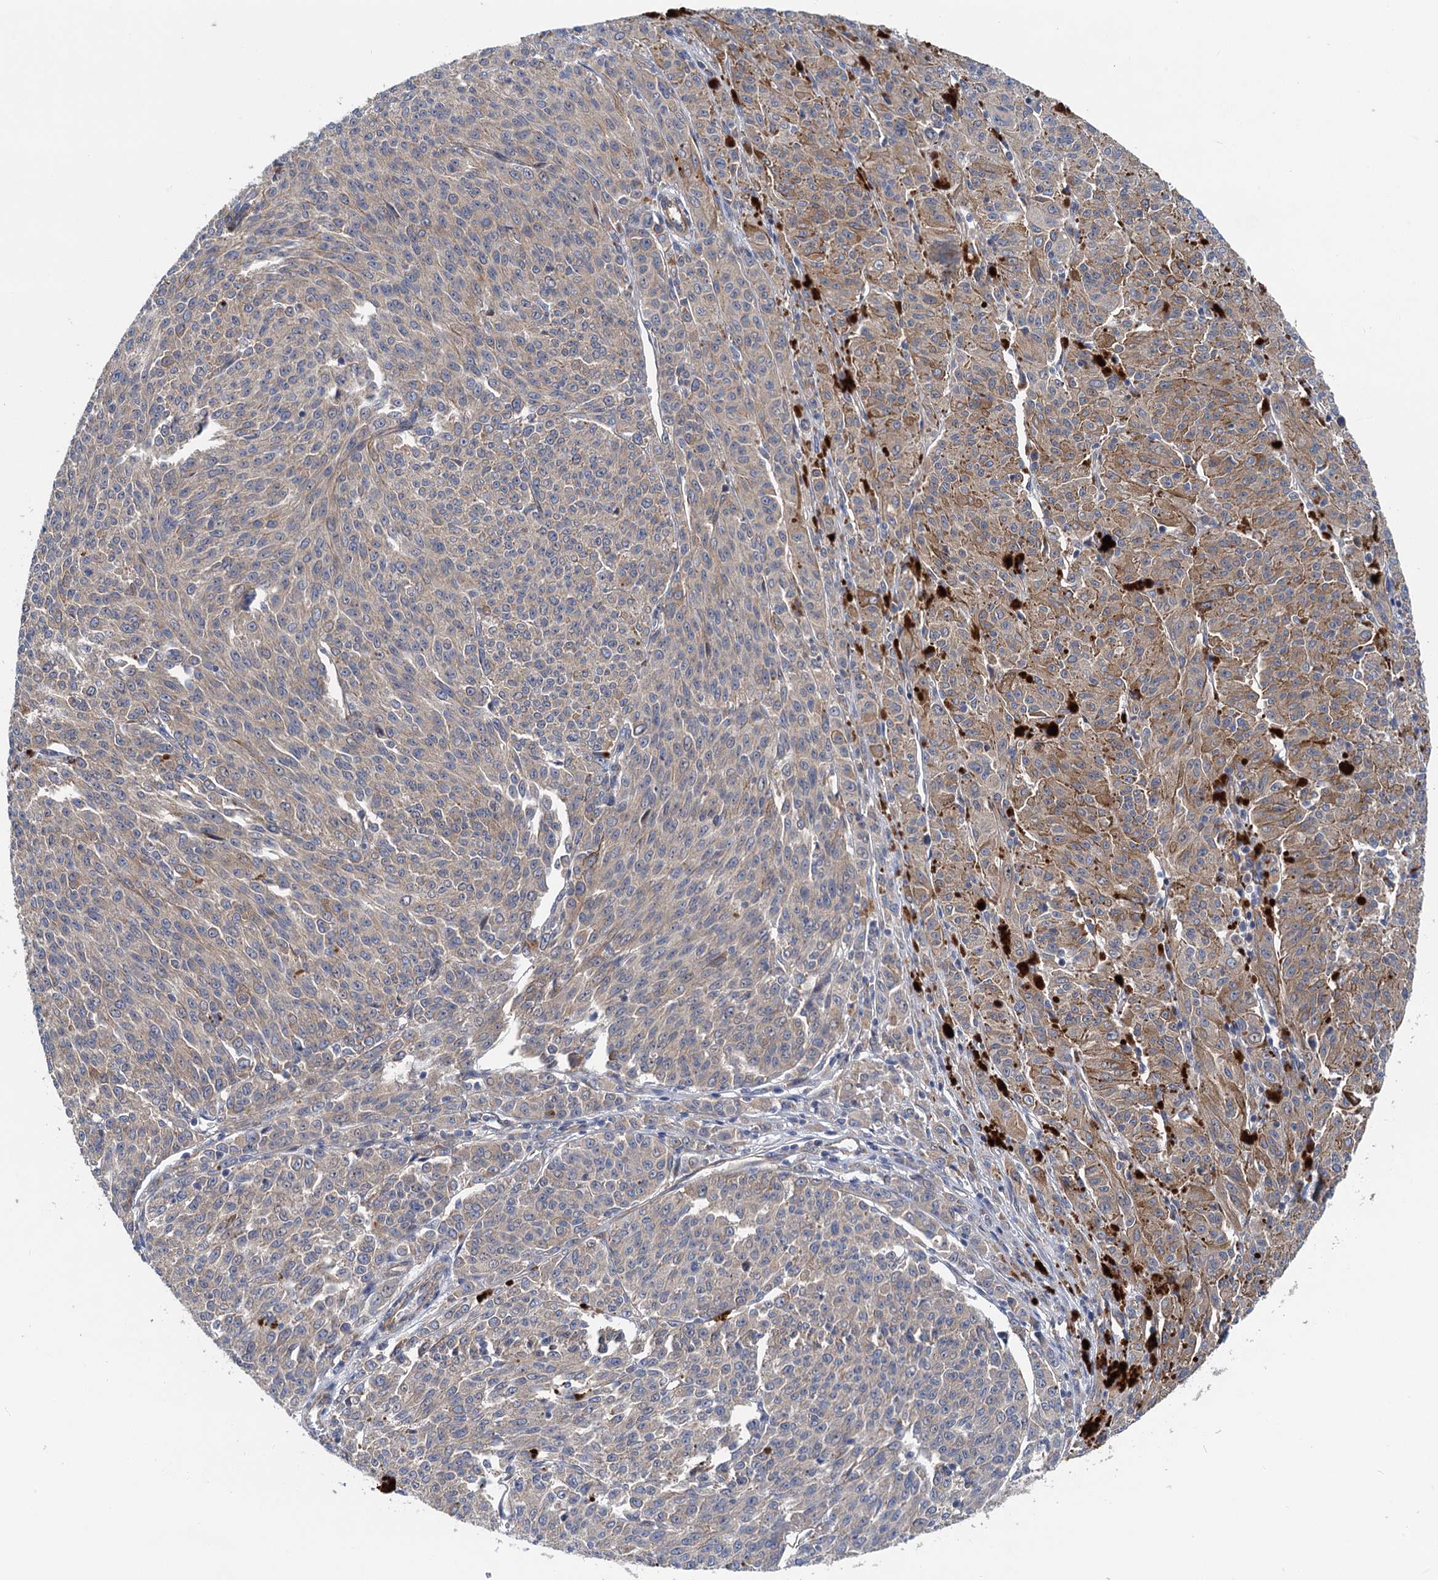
{"staining": {"intensity": "weak", "quantity": "25%-75%", "location": "cytoplasmic/membranous"}, "tissue": "melanoma", "cell_type": "Tumor cells", "image_type": "cancer", "snomed": [{"axis": "morphology", "description": "Malignant melanoma, NOS"}, {"axis": "topography", "description": "Skin"}], "caption": "Immunohistochemical staining of melanoma demonstrates low levels of weak cytoplasmic/membranous expression in approximately 25%-75% of tumor cells.", "gene": "PJA2", "patient": {"sex": "female", "age": 52}}